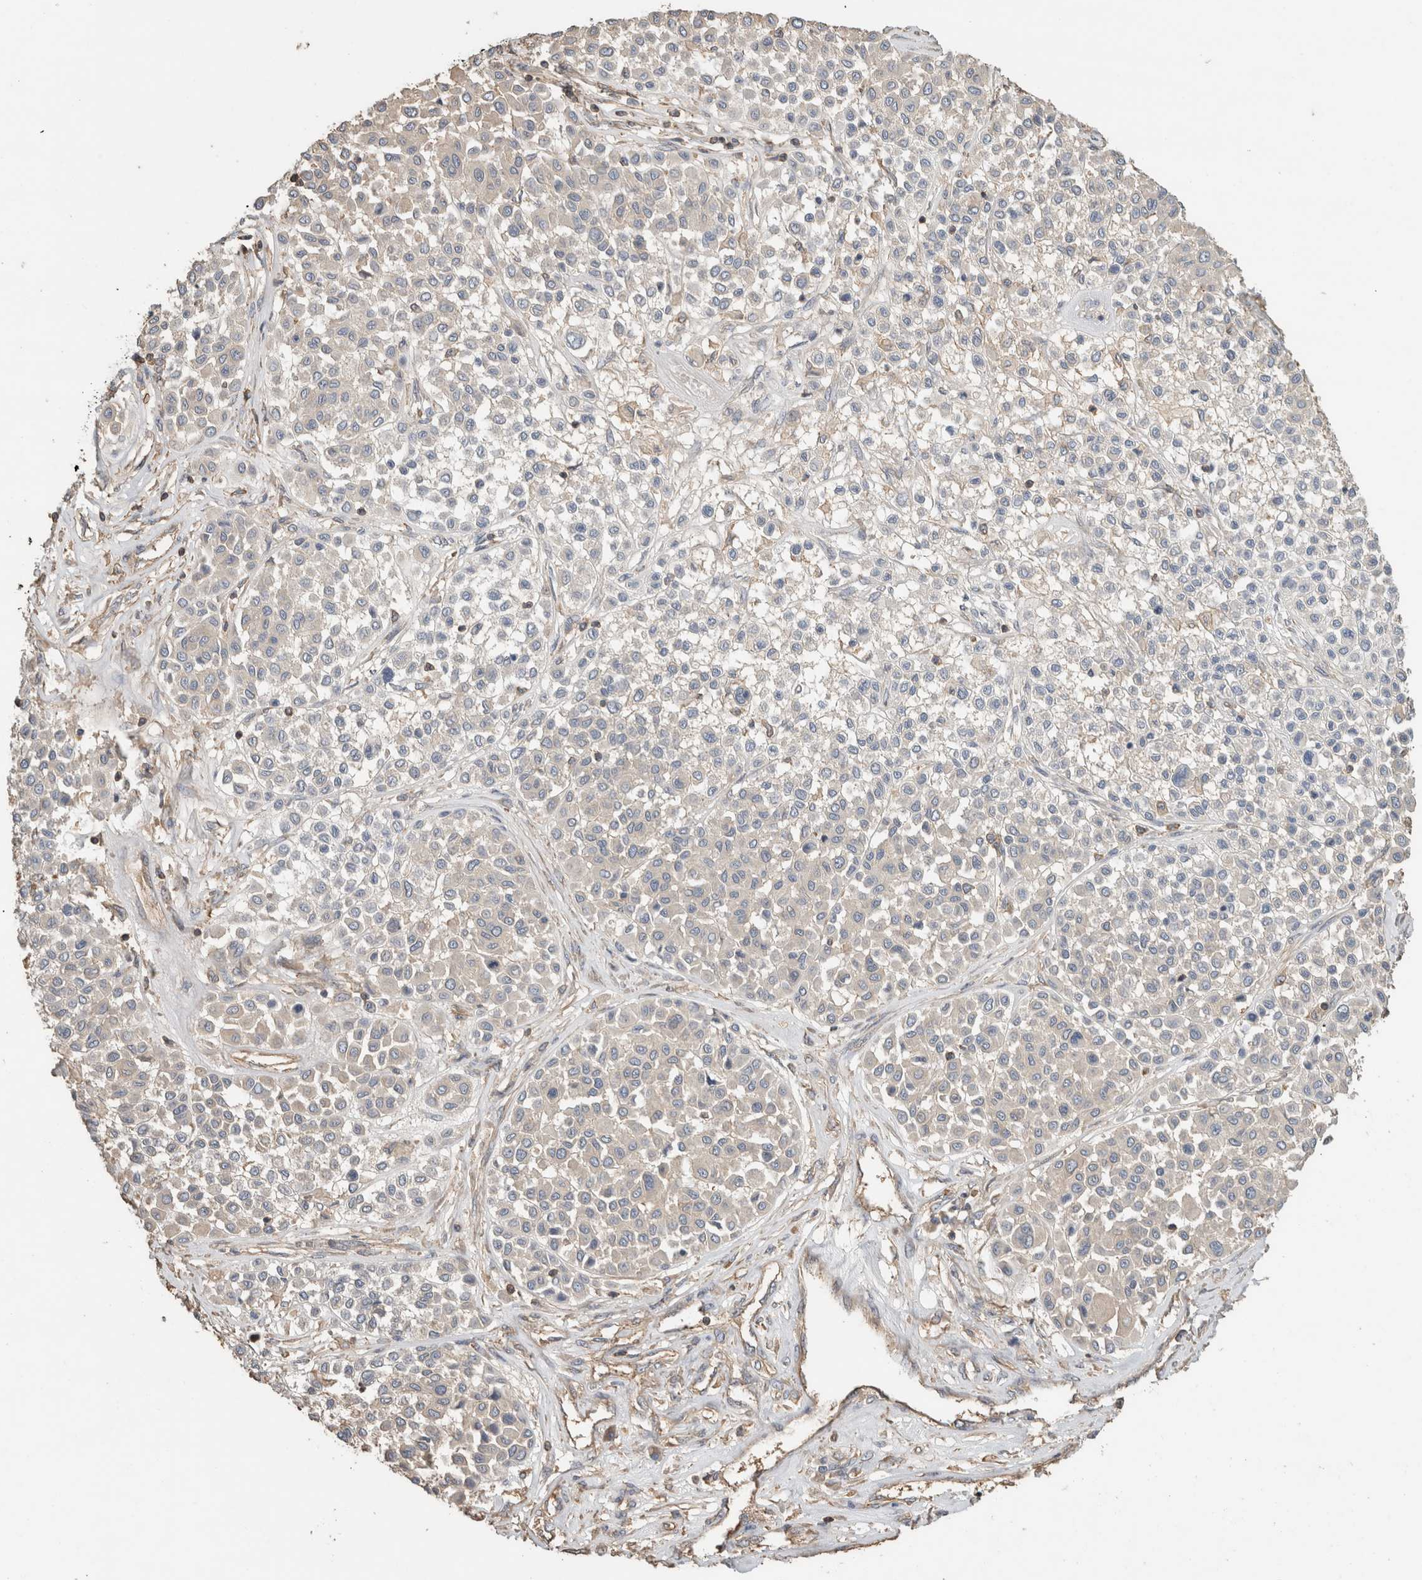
{"staining": {"intensity": "negative", "quantity": "none", "location": "none"}, "tissue": "melanoma", "cell_type": "Tumor cells", "image_type": "cancer", "snomed": [{"axis": "morphology", "description": "Malignant melanoma, Metastatic site"}, {"axis": "topography", "description": "Soft tissue"}], "caption": "Malignant melanoma (metastatic site) was stained to show a protein in brown. There is no significant positivity in tumor cells. Nuclei are stained in blue.", "gene": "EIF4G3", "patient": {"sex": "male", "age": 41}}